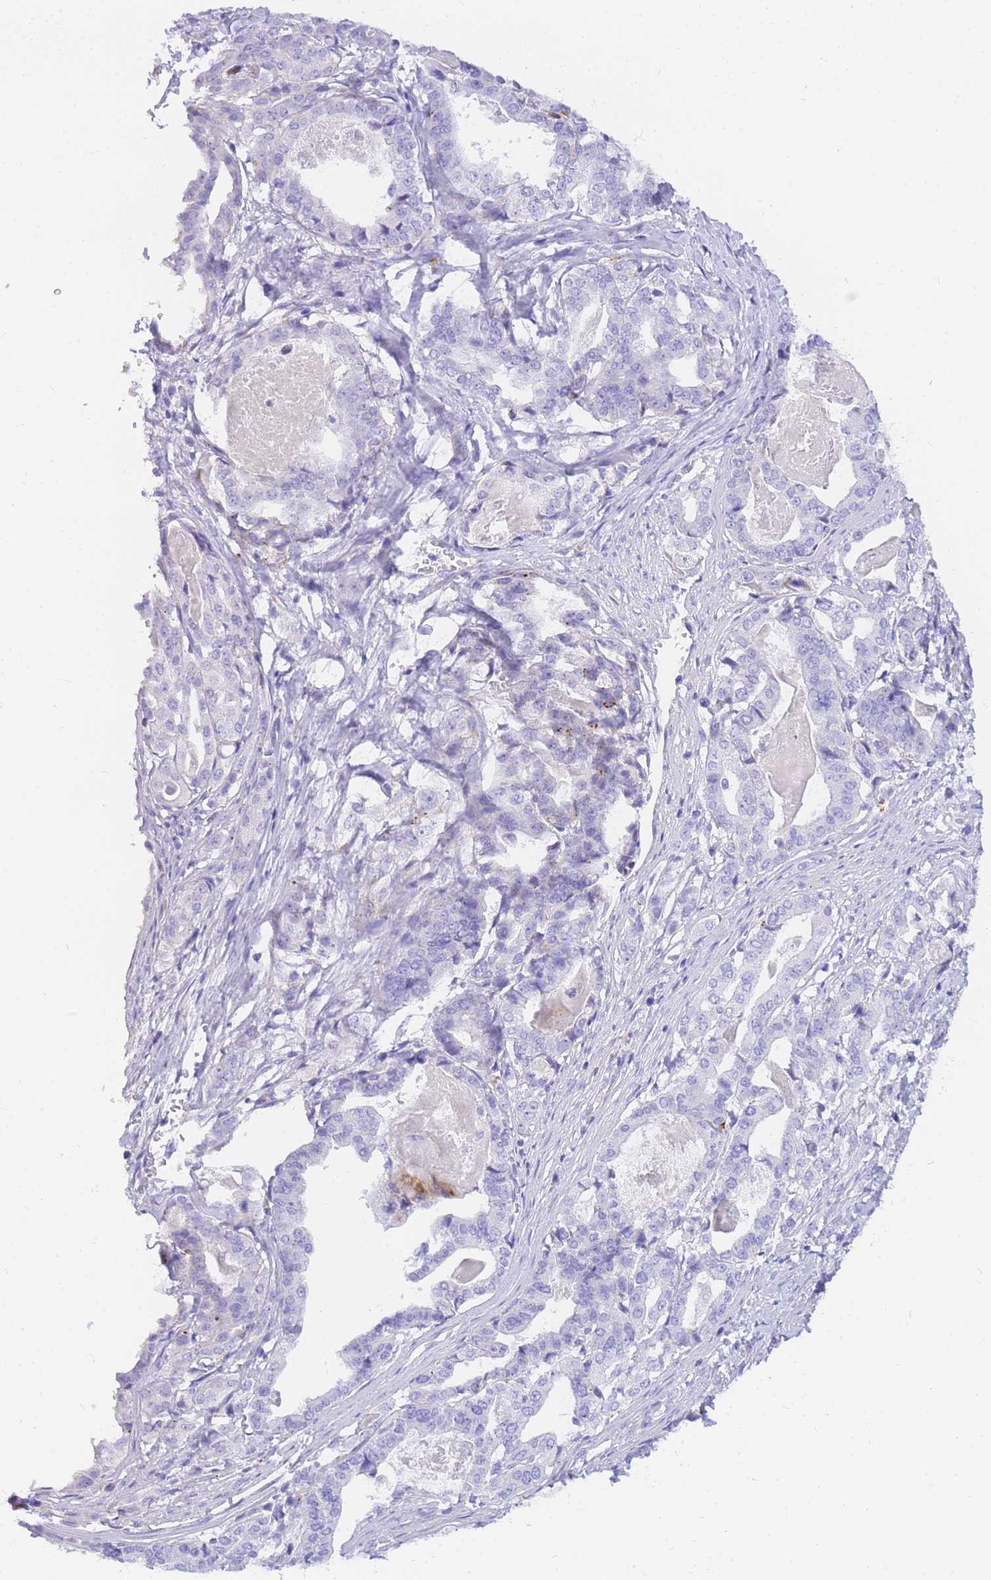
{"staining": {"intensity": "negative", "quantity": "none", "location": "none"}, "tissue": "stomach cancer", "cell_type": "Tumor cells", "image_type": "cancer", "snomed": [{"axis": "morphology", "description": "Adenocarcinoma, NOS"}, {"axis": "topography", "description": "Stomach"}], "caption": "Image shows no protein expression in tumor cells of stomach adenocarcinoma tissue.", "gene": "UPK1A", "patient": {"sex": "male", "age": 48}}